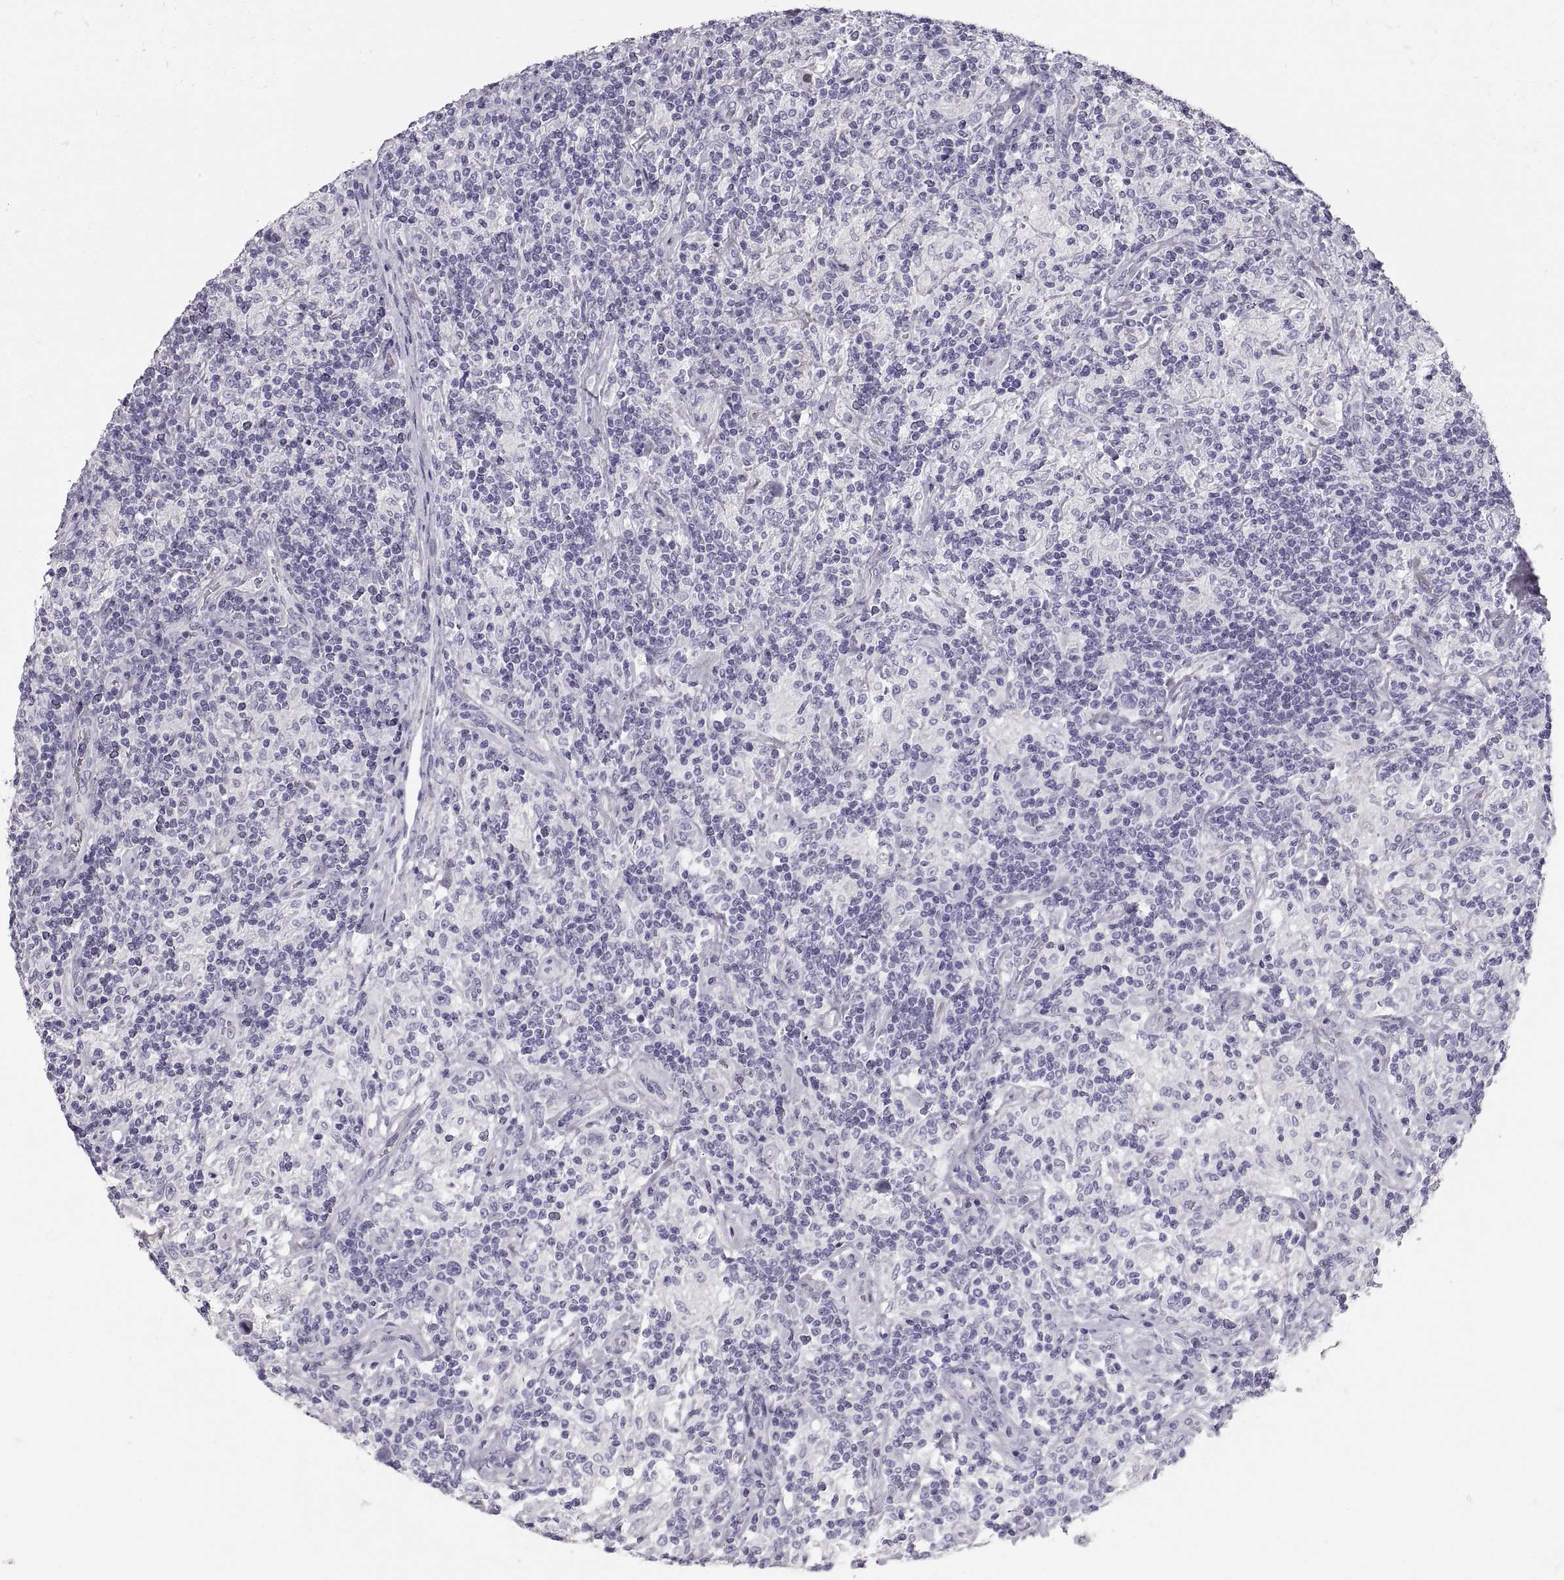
{"staining": {"intensity": "negative", "quantity": "none", "location": "none"}, "tissue": "lymphoma", "cell_type": "Tumor cells", "image_type": "cancer", "snomed": [{"axis": "morphology", "description": "Hodgkin's disease, NOS"}, {"axis": "topography", "description": "Lymph node"}], "caption": "Immunohistochemistry (IHC) micrograph of human Hodgkin's disease stained for a protein (brown), which reveals no expression in tumor cells.", "gene": "CRYAA", "patient": {"sex": "male", "age": 70}}